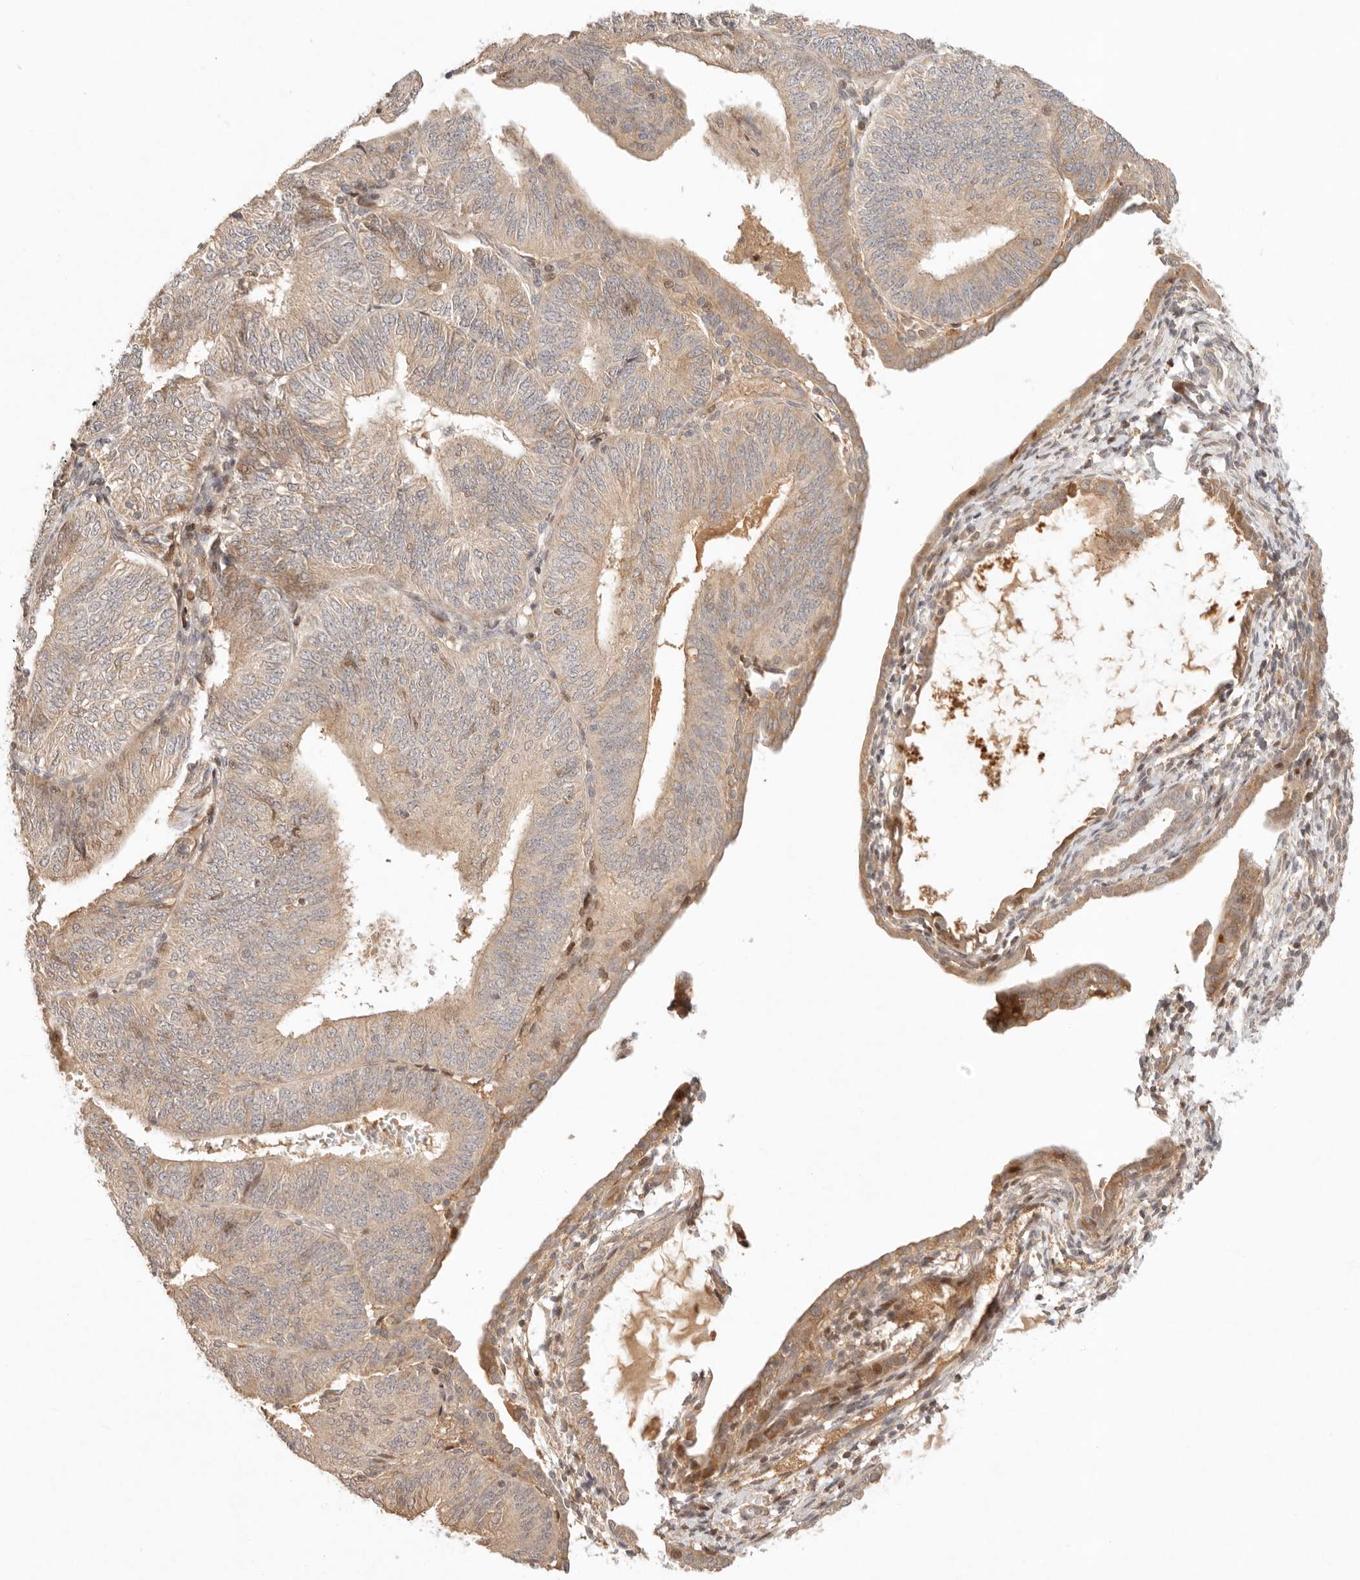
{"staining": {"intensity": "weak", "quantity": ">75%", "location": "cytoplasmic/membranous"}, "tissue": "endometrial cancer", "cell_type": "Tumor cells", "image_type": "cancer", "snomed": [{"axis": "morphology", "description": "Adenocarcinoma, NOS"}, {"axis": "topography", "description": "Endometrium"}], "caption": "Immunohistochemical staining of human endometrial cancer (adenocarcinoma) demonstrates low levels of weak cytoplasmic/membranous positivity in about >75% of tumor cells.", "gene": "PHLDA3", "patient": {"sex": "female", "age": 58}}